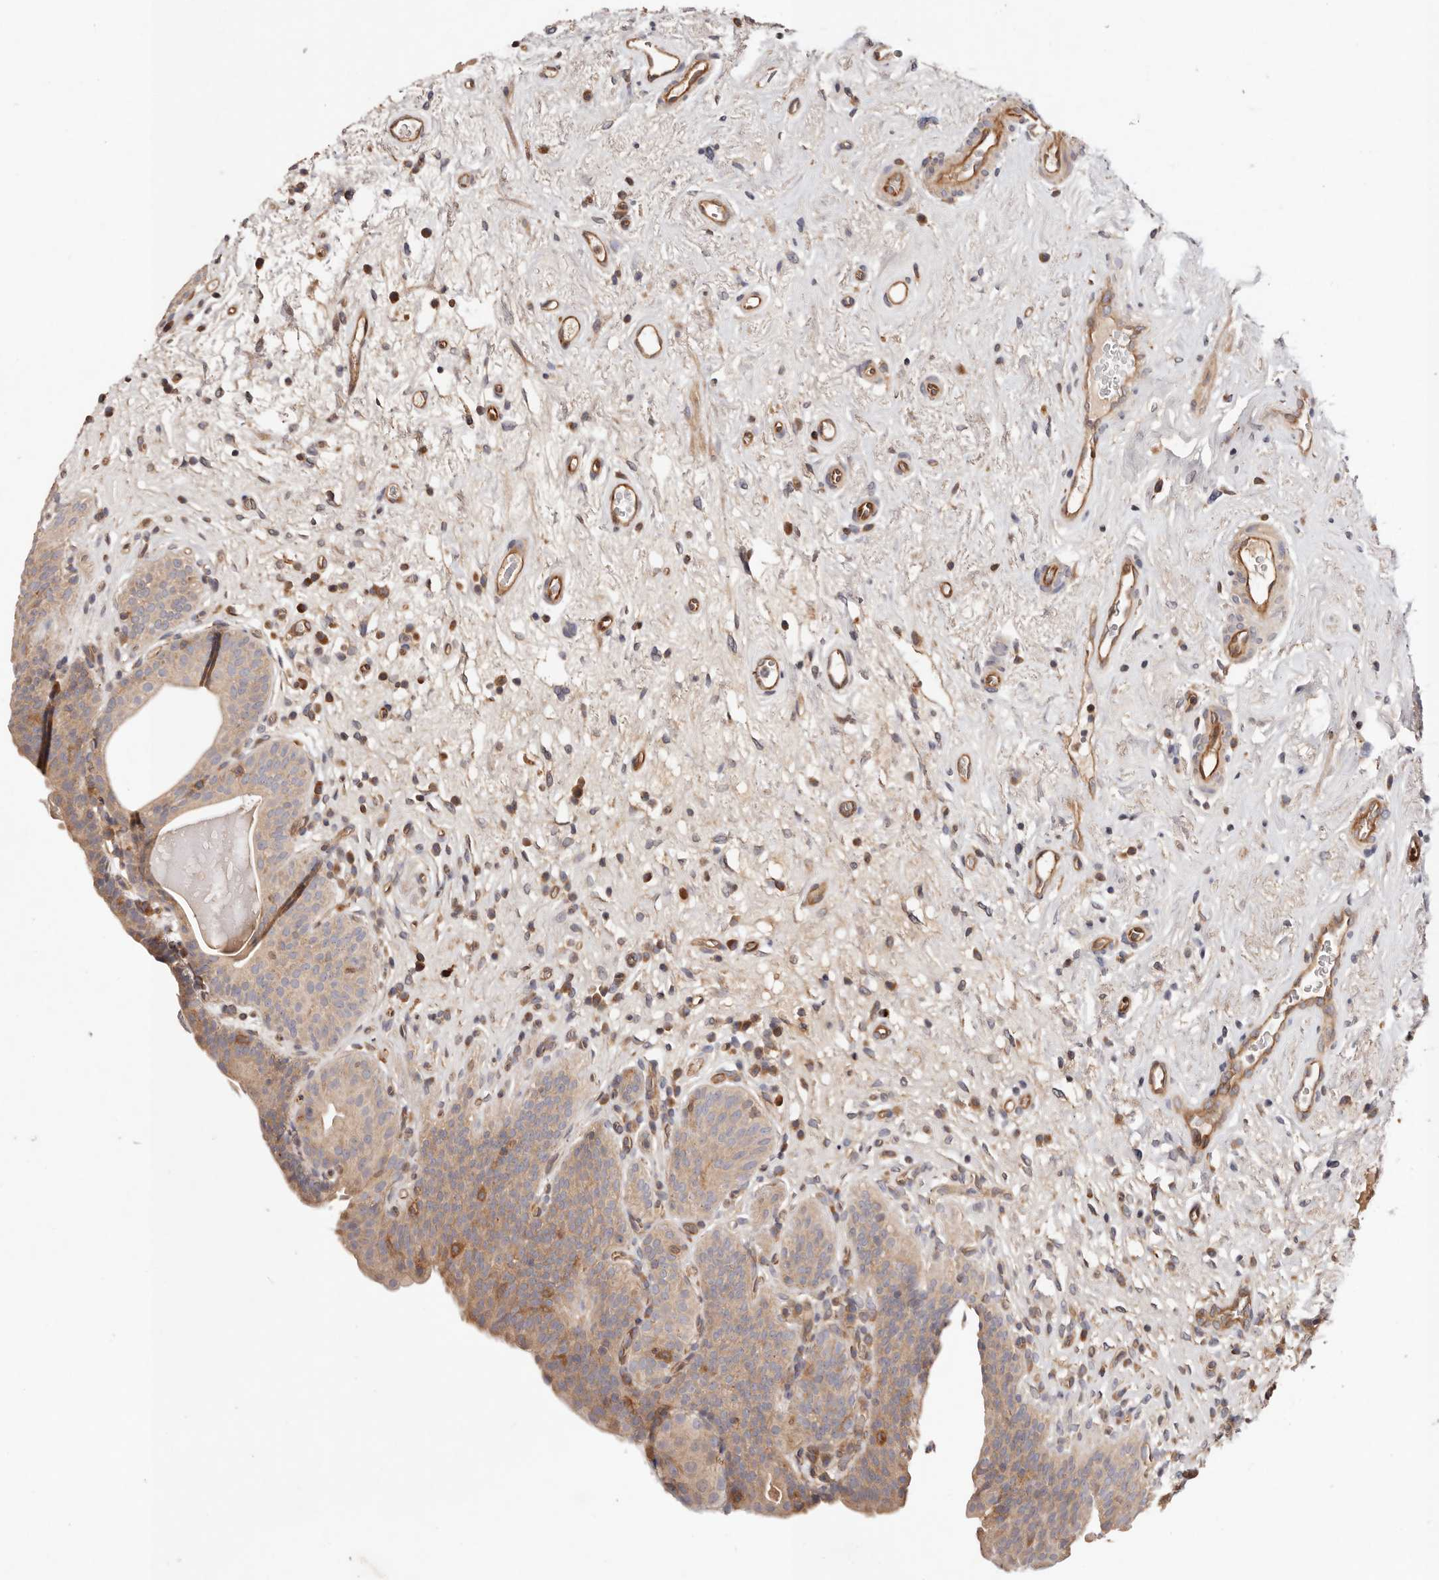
{"staining": {"intensity": "moderate", "quantity": "25%-75%", "location": "cytoplasmic/membranous"}, "tissue": "urinary bladder", "cell_type": "Urothelial cells", "image_type": "normal", "snomed": [{"axis": "morphology", "description": "Normal tissue, NOS"}, {"axis": "topography", "description": "Urinary bladder"}], "caption": "Urinary bladder stained with a protein marker shows moderate staining in urothelial cells.", "gene": "MACF1", "patient": {"sex": "male", "age": 83}}